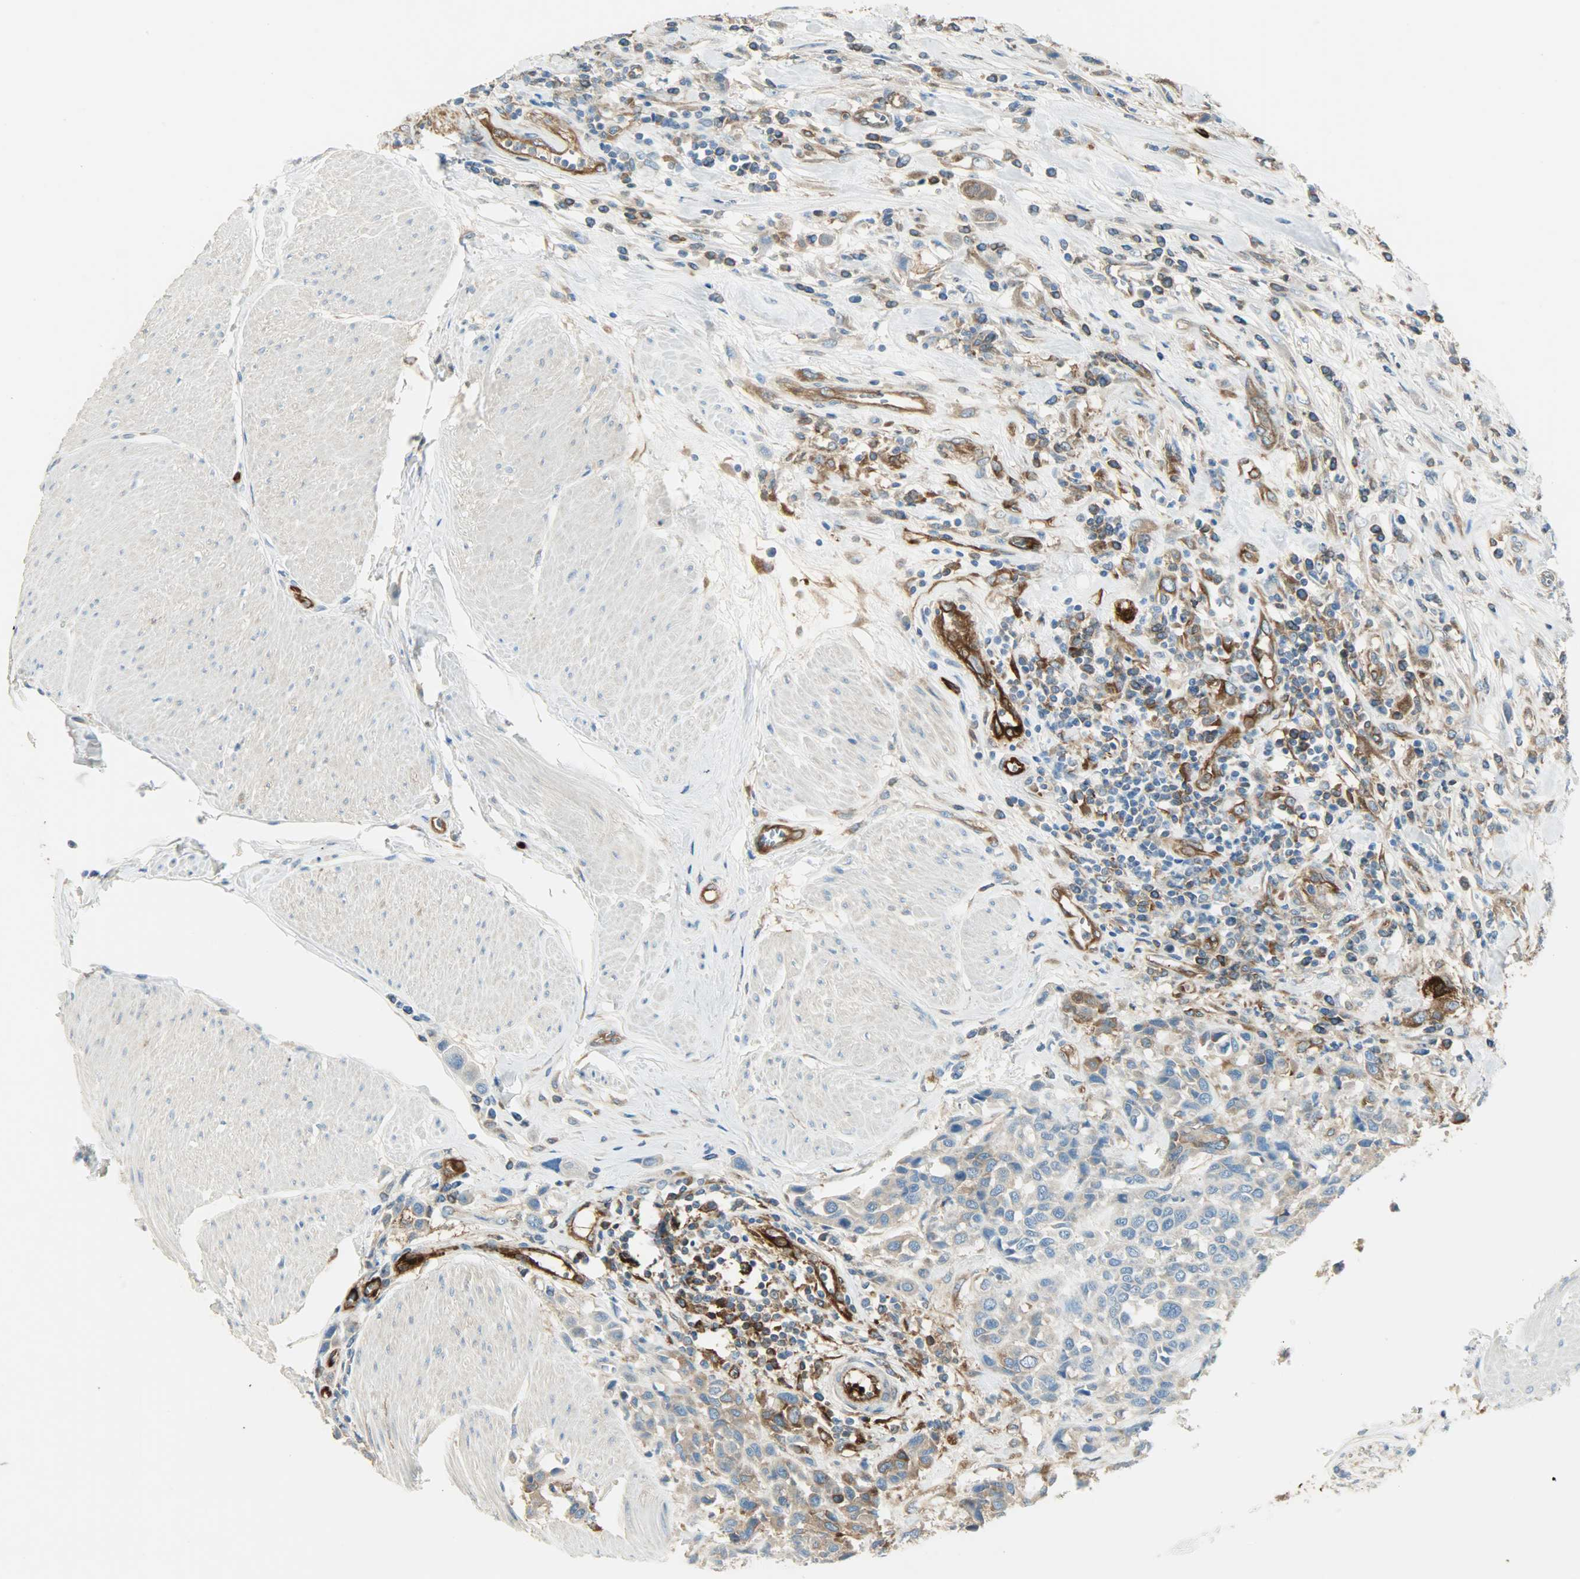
{"staining": {"intensity": "moderate", "quantity": "25%-75%", "location": "cytoplasmic/membranous"}, "tissue": "urothelial cancer", "cell_type": "Tumor cells", "image_type": "cancer", "snomed": [{"axis": "morphology", "description": "Urothelial carcinoma, High grade"}, {"axis": "topography", "description": "Urinary bladder"}], "caption": "Tumor cells display medium levels of moderate cytoplasmic/membranous staining in approximately 25%-75% of cells in human urothelial carcinoma (high-grade).", "gene": "WARS1", "patient": {"sex": "male", "age": 50}}